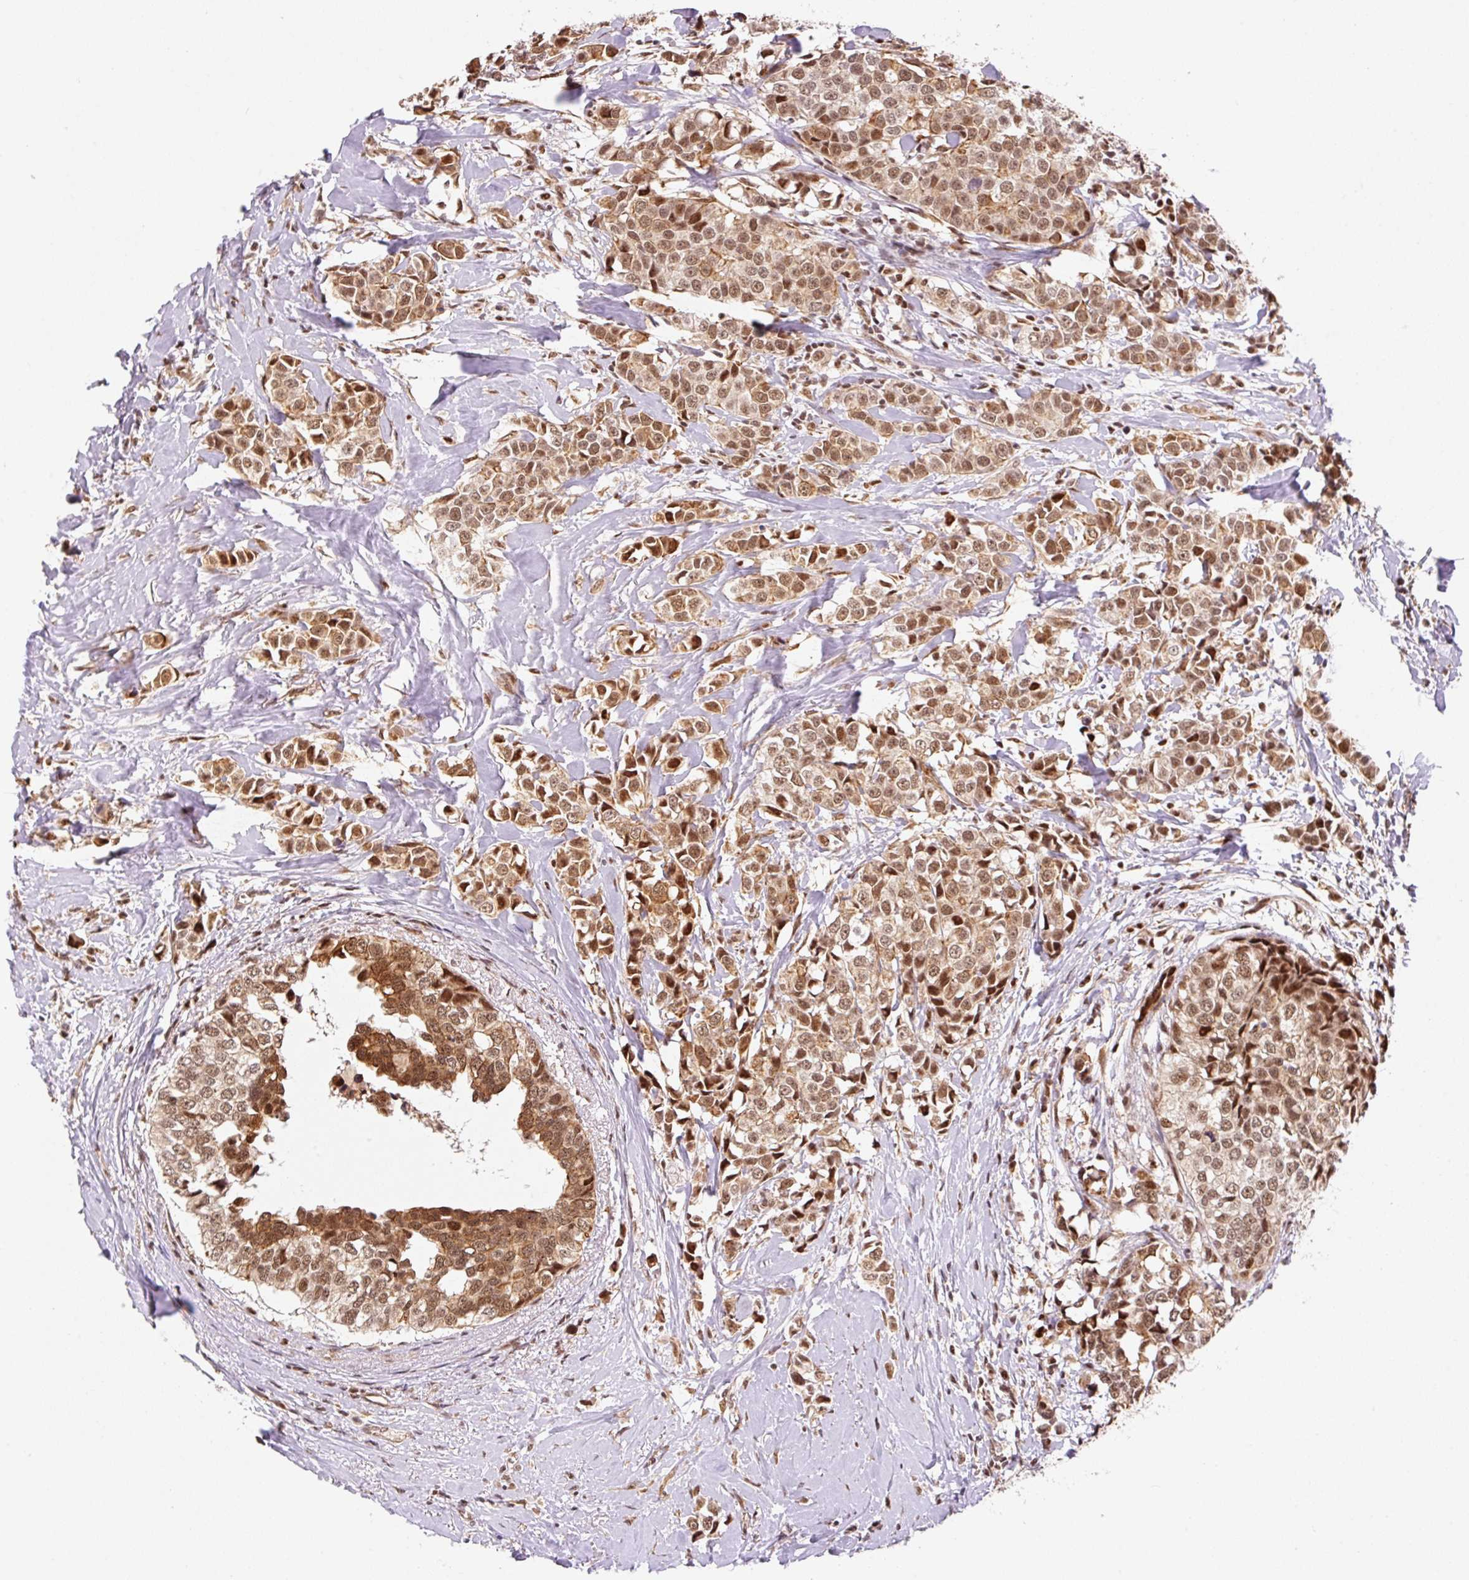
{"staining": {"intensity": "moderate", "quantity": ">75%", "location": "cytoplasmic/membranous,nuclear"}, "tissue": "breast cancer", "cell_type": "Tumor cells", "image_type": "cancer", "snomed": [{"axis": "morphology", "description": "Duct carcinoma"}, {"axis": "topography", "description": "Breast"}], "caption": "Approximately >75% of tumor cells in breast cancer (intraductal carcinoma) reveal moderate cytoplasmic/membranous and nuclear protein staining as visualized by brown immunohistochemical staining.", "gene": "INTS8", "patient": {"sex": "female", "age": 80}}